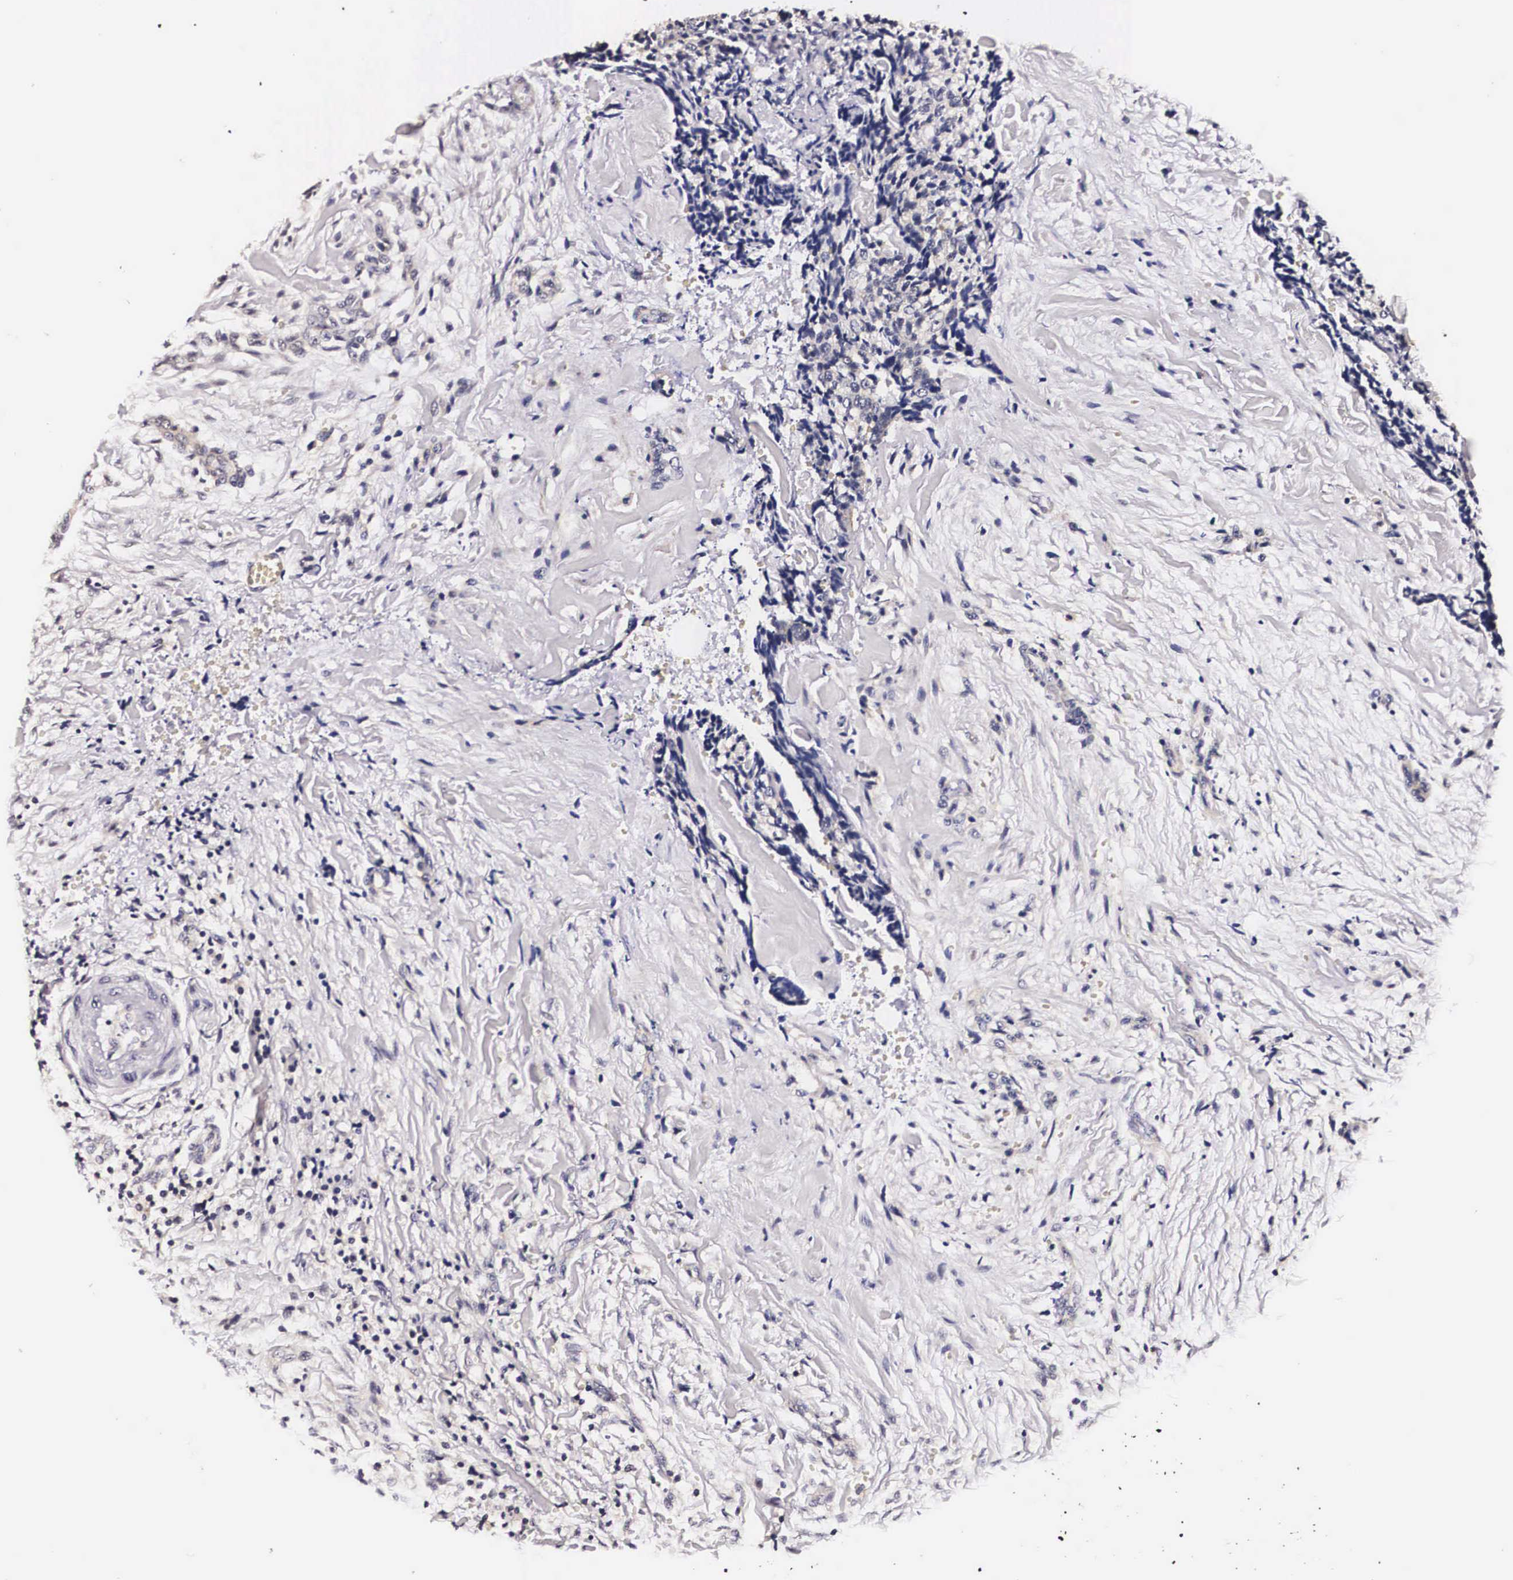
{"staining": {"intensity": "negative", "quantity": "none", "location": "none"}, "tissue": "head and neck cancer", "cell_type": "Tumor cells", "image_type": "cancer", "snomed": [{"axis": "morphology", "description": "Squamous cell carcinoma, NOS"}, {"axis": "topography", "description": "Salivary gland"}, {"axis": "topography", "description": "Head-Neck"}], "caption": "DAB immunohistochemical staining of human head and neck squamous cell carcinoma displays no significant staining in tumor cells.", "gene": "PHETA2", "patient": {"sex": "male", "age": 70}}